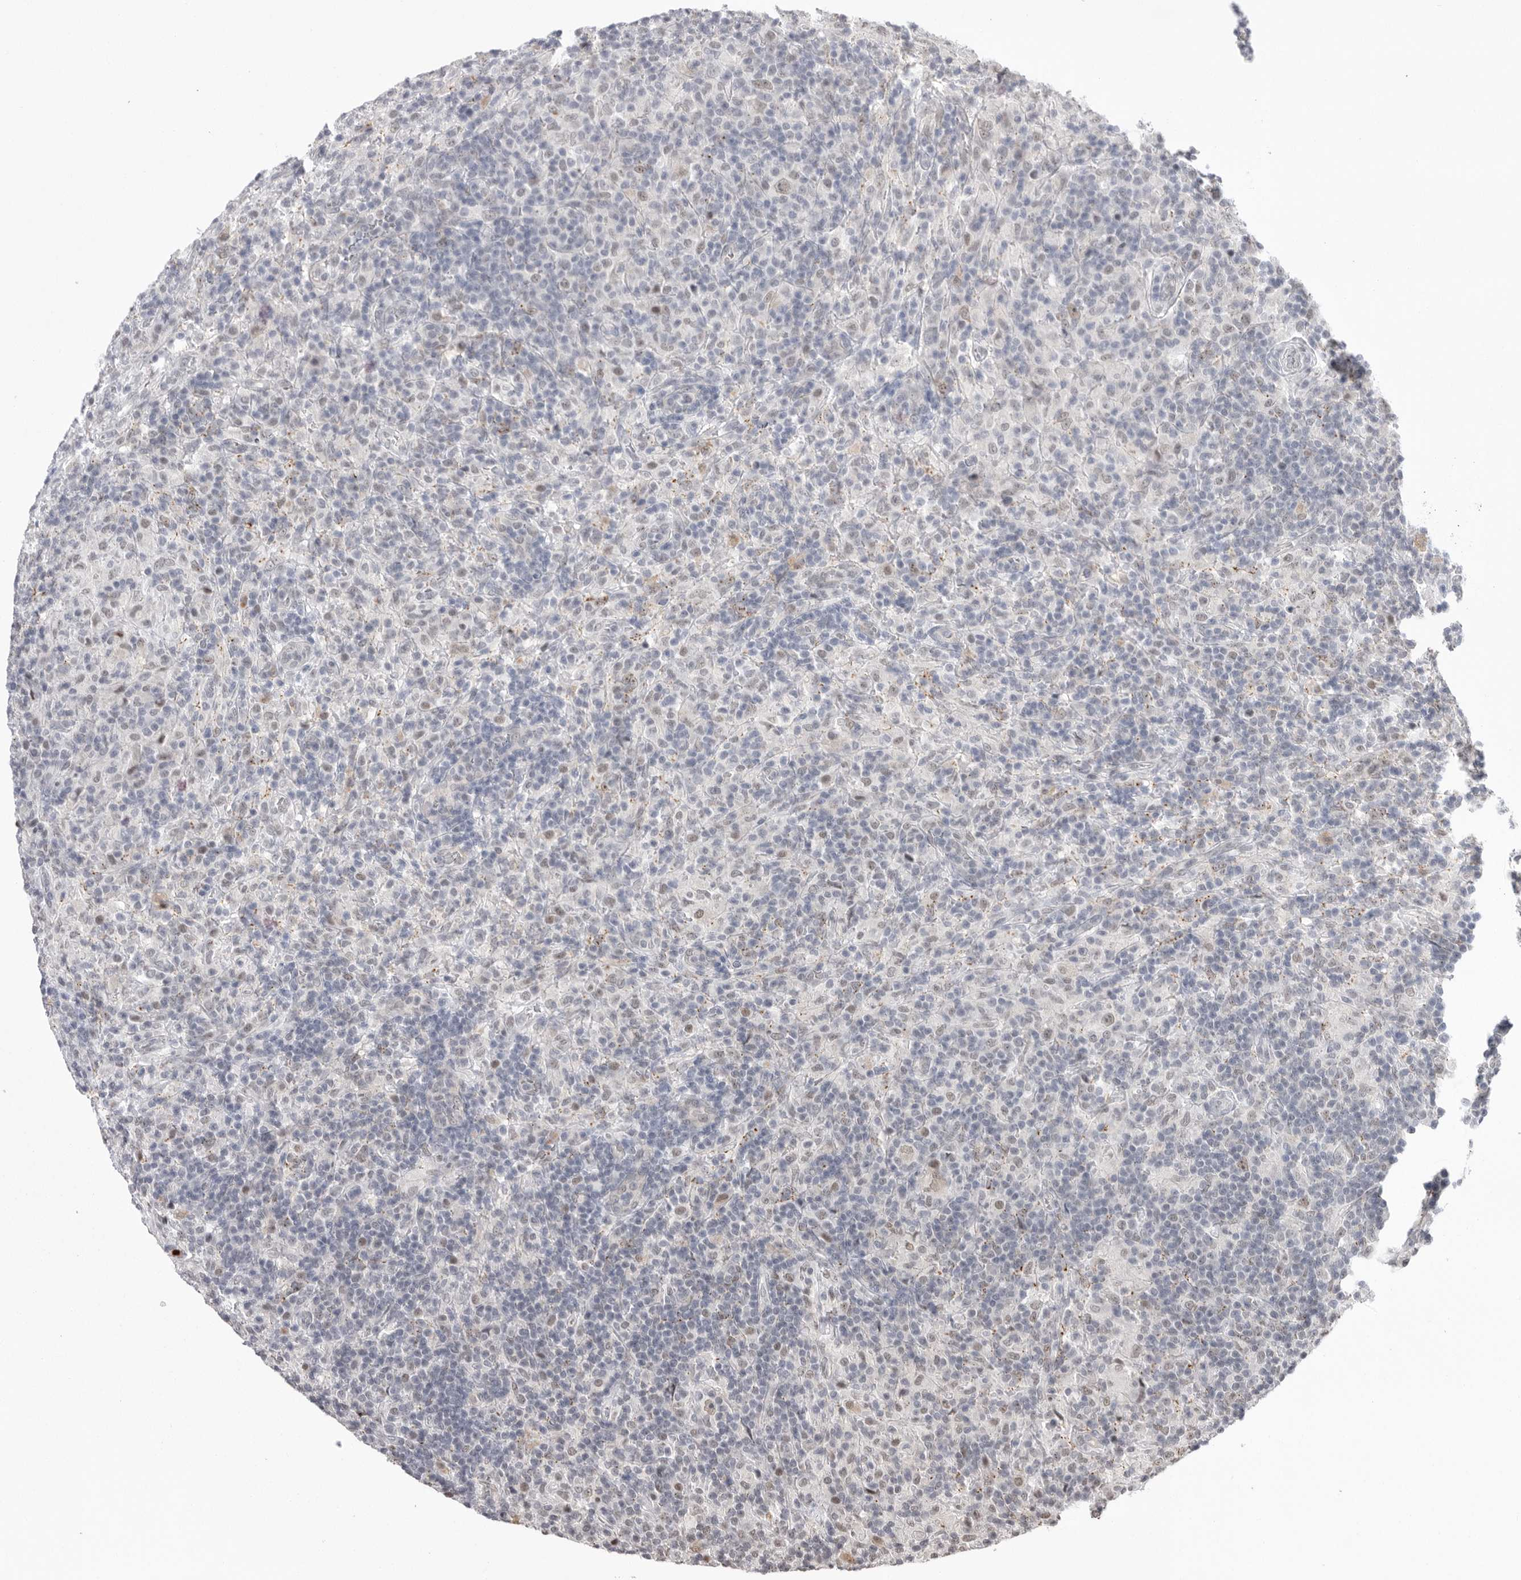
{"staining": {"intensity": "weak", "quantity": ">75%", "location": "nuclear"}, "tissue": "lymphoma", "cell_type": "Tumor cells", "image_type": "cancer", "snomed": [{"axis": "morphology", "description": "Hodgkin's disease, NOS"}, {"axis": "topography", "description": "Lymph node"}], "caption": "The photomicrograph displays immunohistochemical staining of lymphoma. There is weak nuclear expression is seen in approximately >75% of tumor cells.", "gene": "BCLAF3", "patient": {"sex": "male", "age": 70}}